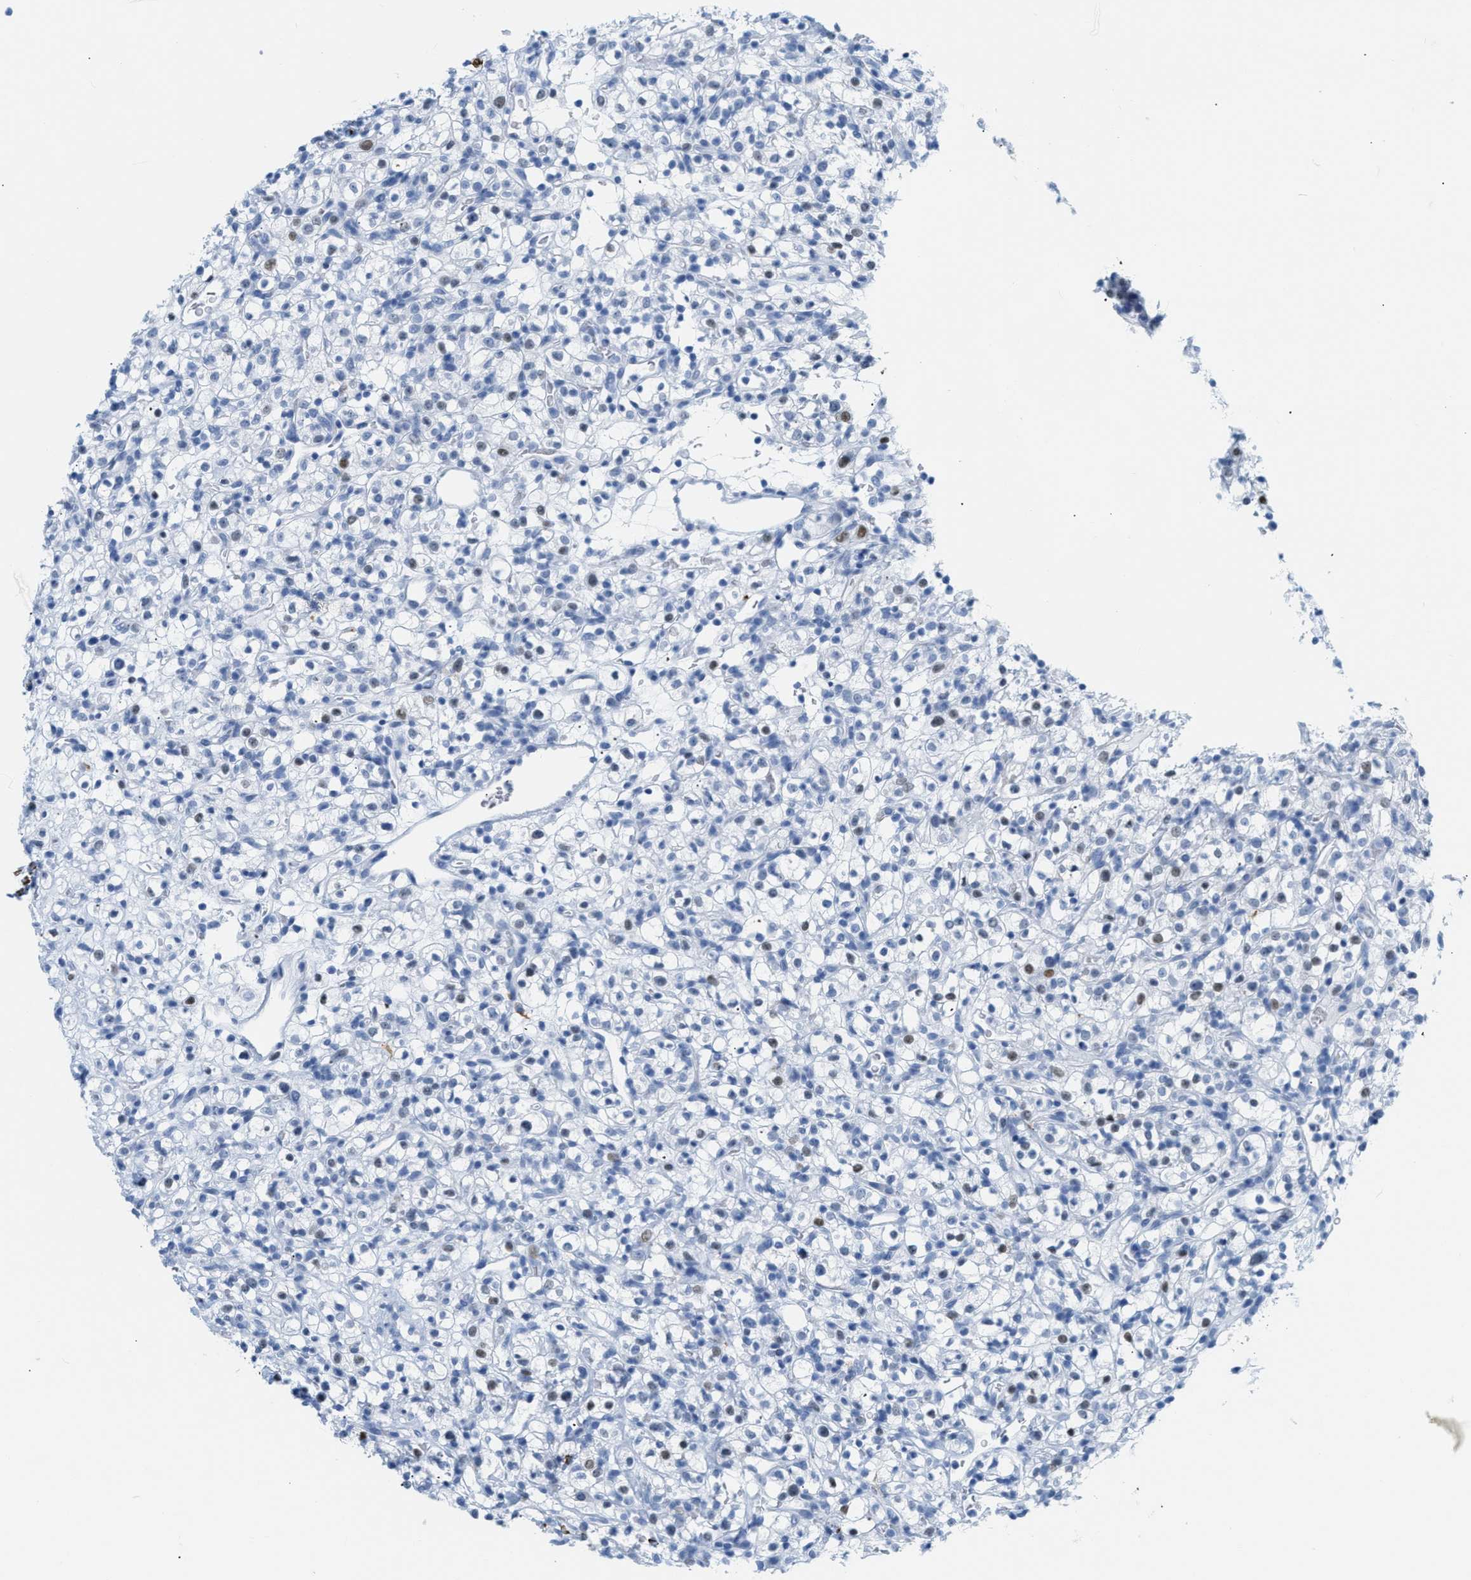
{"staining": {"intensity": "weak", "quantity": "<25%", "location": "nuclear"}, "tissue": "renal cancer", "cell_type": "Tumor cells", "image_type": "cancer", "snomed": [{"axis": "morphology", "description": "Normal tissue, NOS"}, {"axis": "morphology", "description": "Adenocarcinoma, NOS"}, {"axis": "topography", "description": "Kidney"}], "caption": "DAB (3,3'-diaminobenzidine) immunohistochemical staining of human renal adenocarcinoma exhibits no significant positivity in tumor cells.", "gene": "DES", "patient": {"sex": "female", "age": 72}}